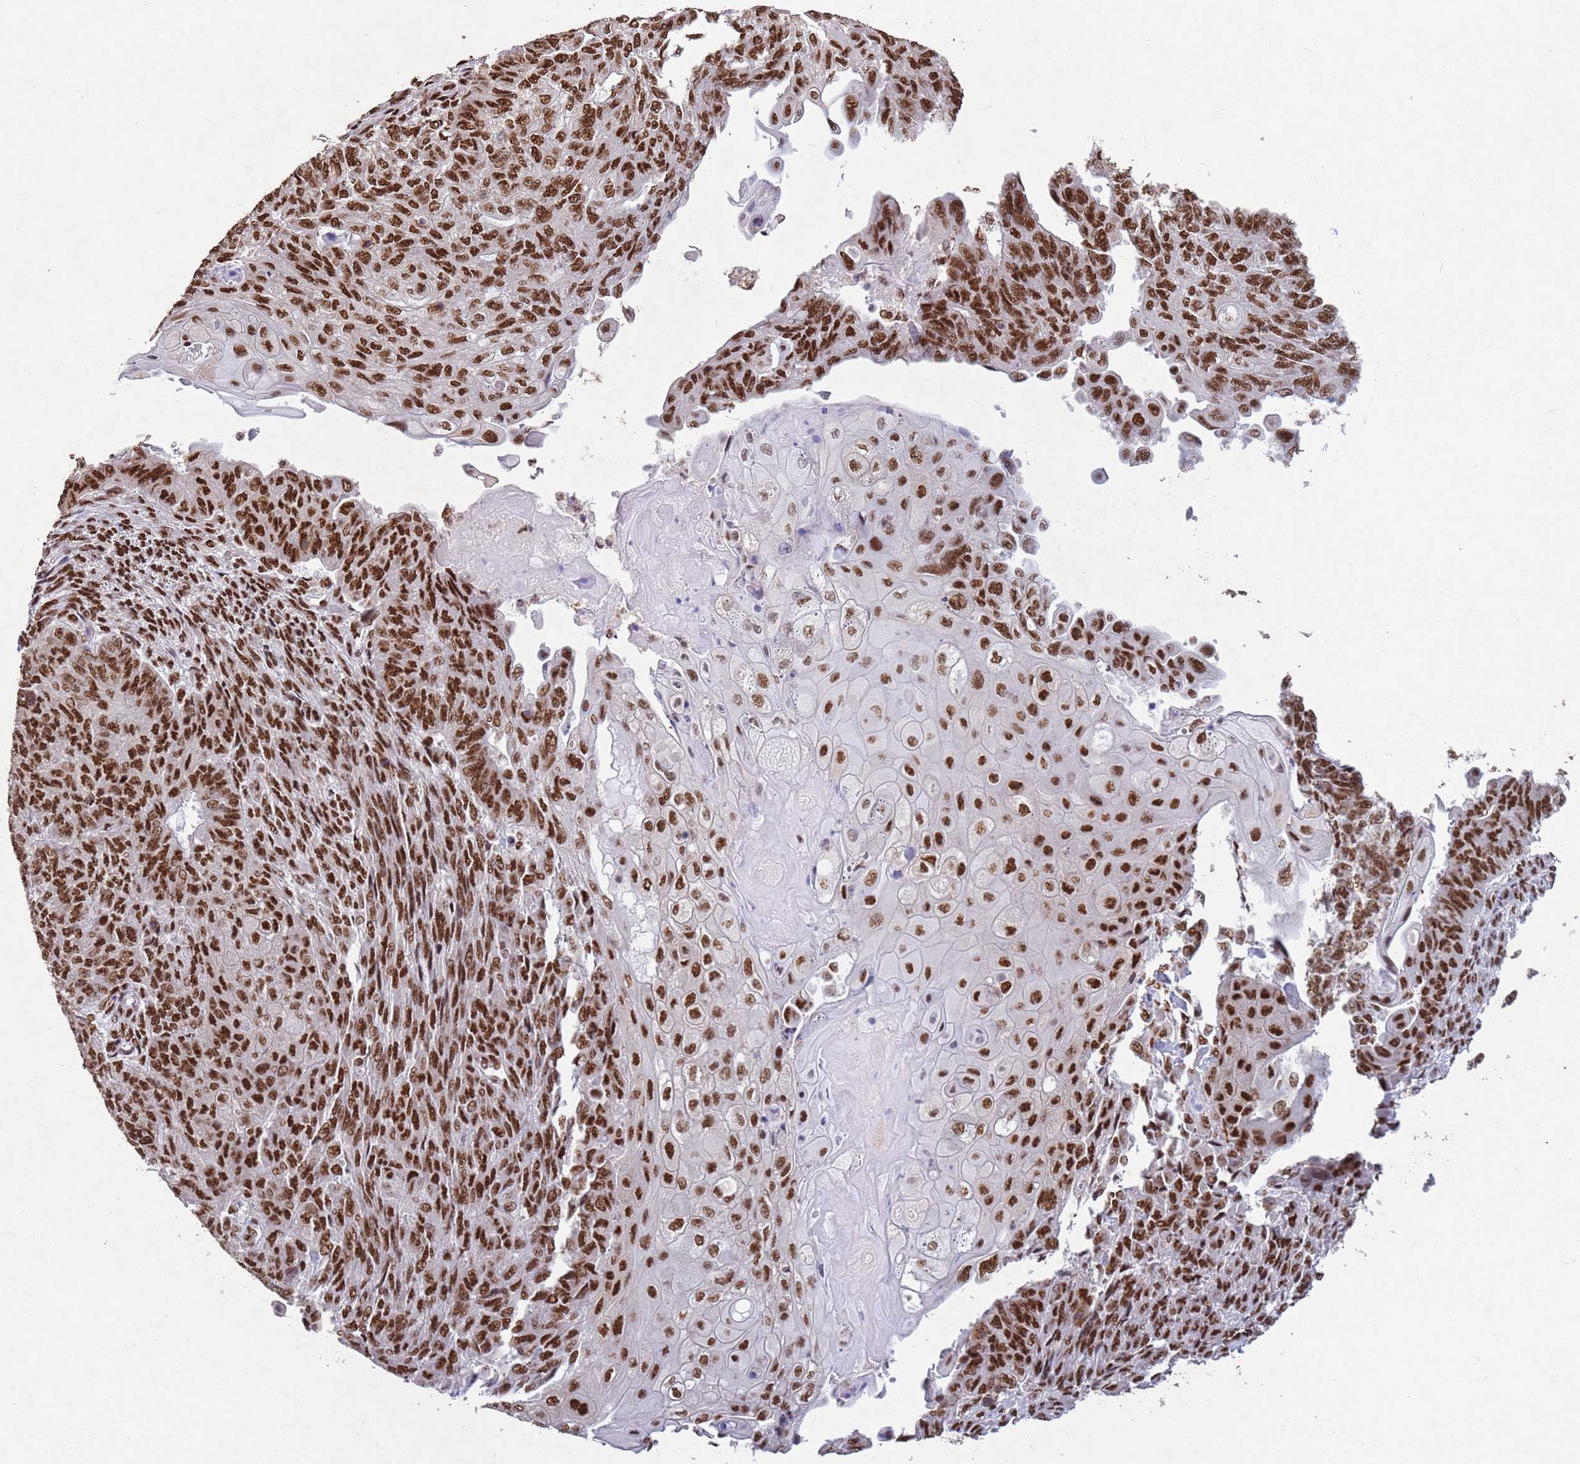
{"staining": {"intensity": "strong", "quantity": ">75%", "location": "nuclear"}, "tissue": "endometrial cancer", "cell_type": "Tumor cells", "image_type": "cancer", "snomed": [{"axis": "morphology", "description": "Adenocarcinoma, NOS"}, {"axis": "topography", "description": "Endometrium"}], "caption": "An image of endometrial cancer (adenocarcinoma) stained for a protein demonstrates strong nuclear brown staining in tumor cells.", "gene": "ESF1", "patient": {"sex": "female", "age": 32}}